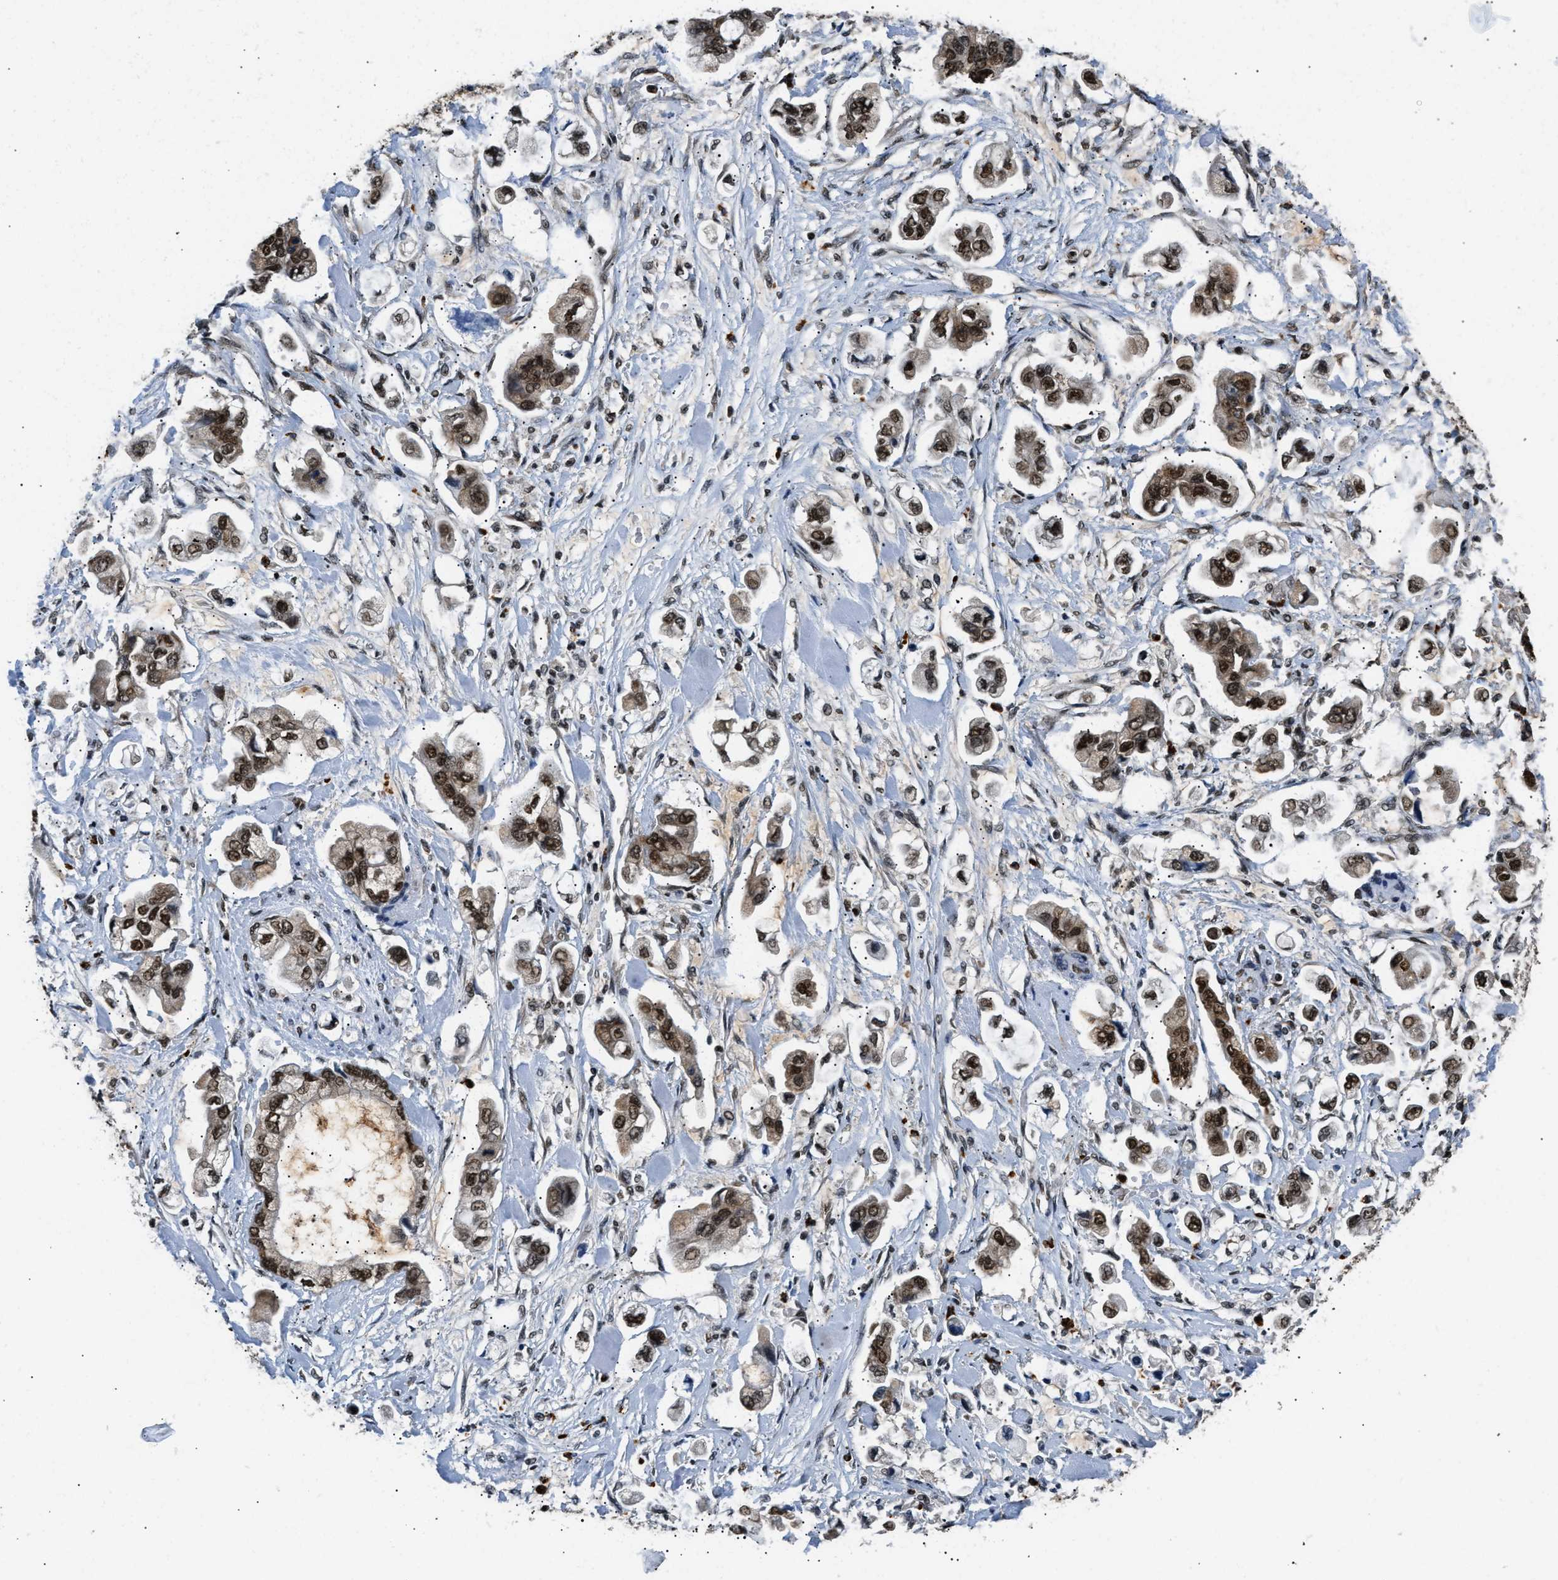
{"staining": {"intensity": "strong", "quantity": ">75%", "location": "nuclear"}, "tissue": "stomach cancer", "cell_type": "Tumor cells", "image_type": "cancer", "snomed": [{"axis": "morphology", "description": "Adenocarcinoma, NOS"}, {"axis": "topography", "description": "Stomach"}], "caption": "Human stomach cancer stained for a protein (brown) reveals strong nuclear positive staining in about >75% of tumor cells.", "gene": "CCNDBP1", "patient": {"sex": "male", "age": 62}}